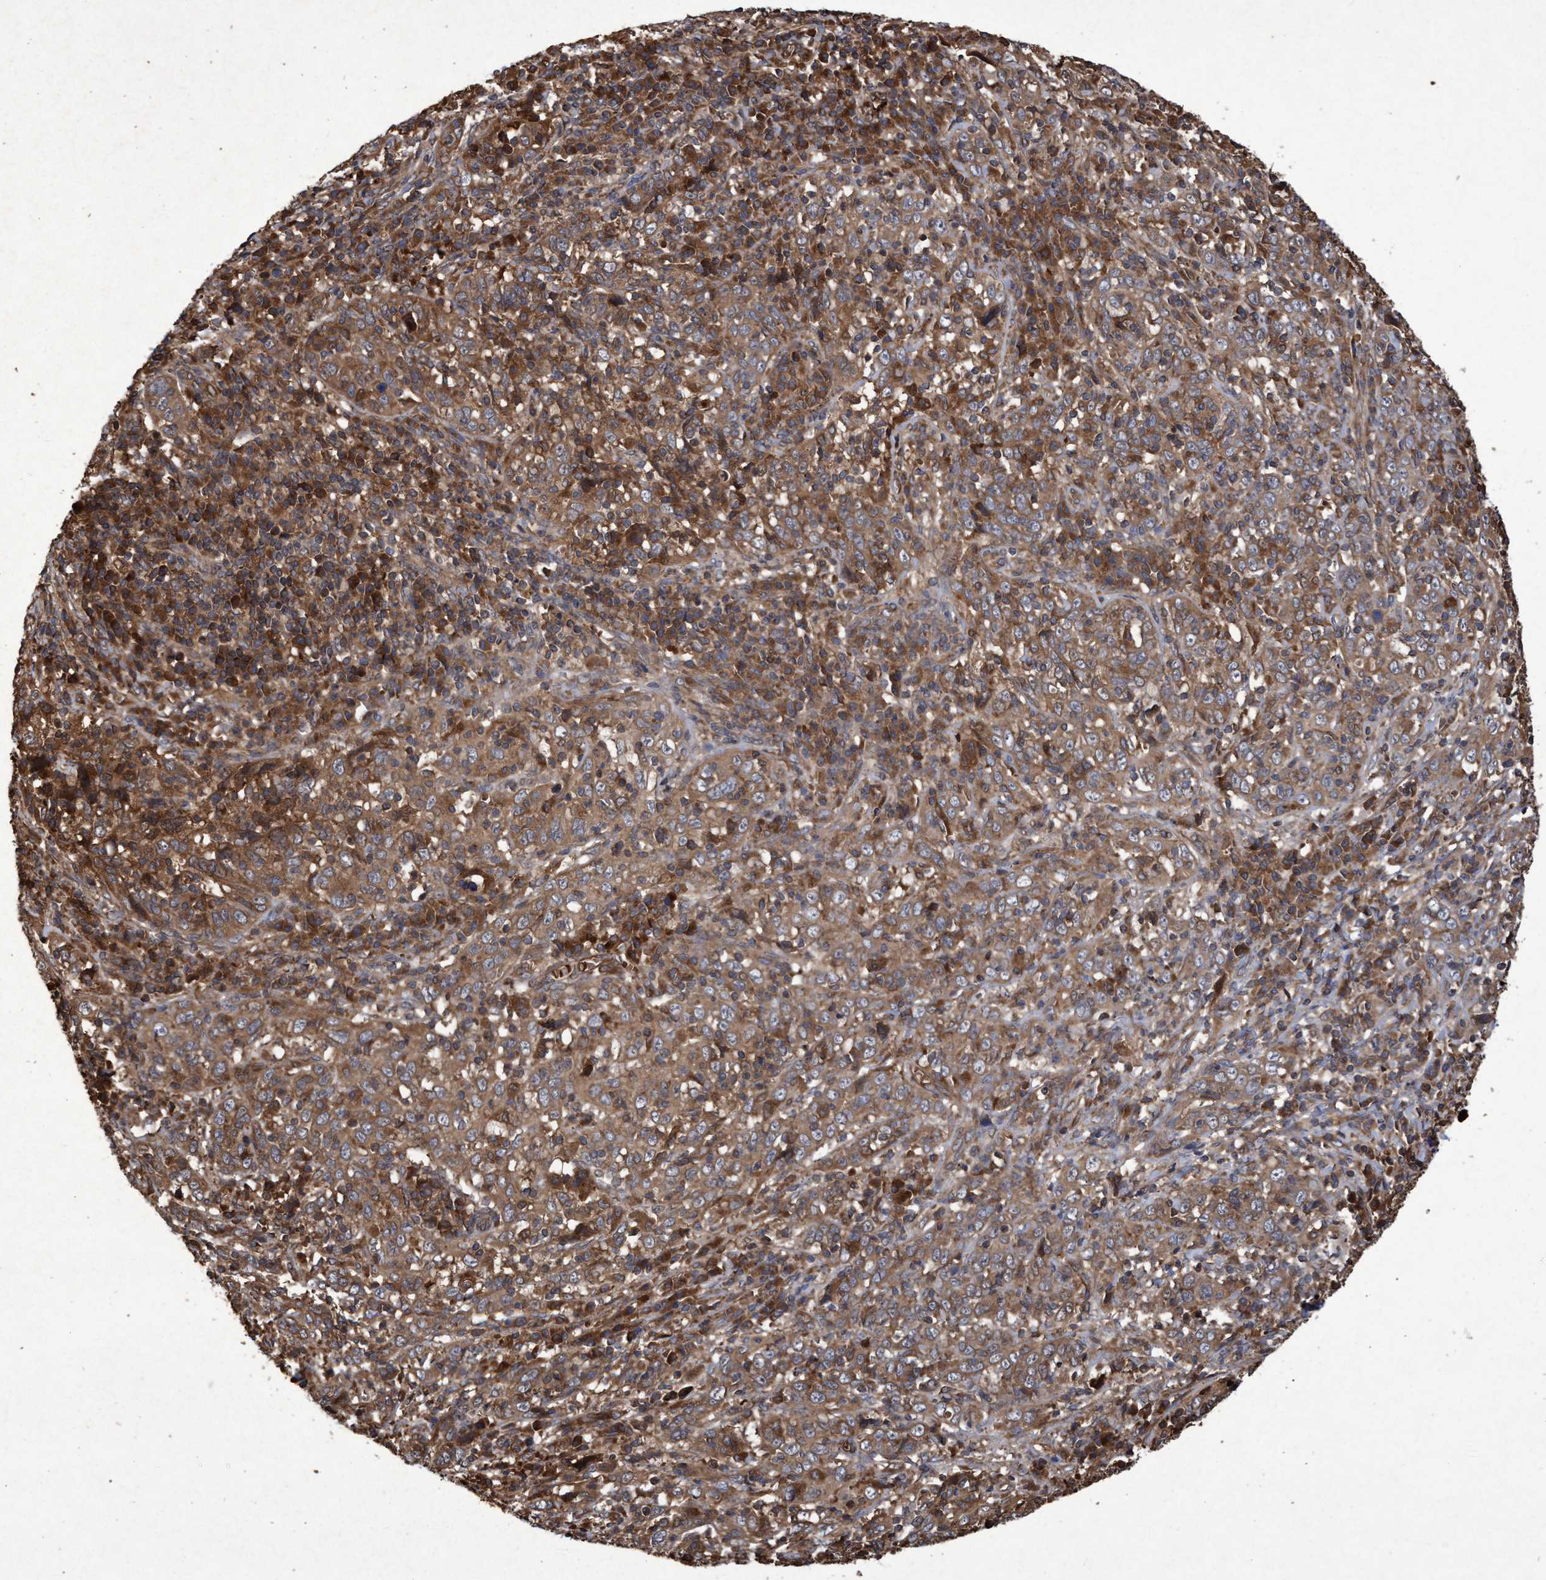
{"staining": {"intensity": "moderate", "quantity": ">75%", "location": "cytoplasmic/membranous"}, "tissue": "cervical cancer", "cell_type": "Tumor cells", "image_type": "cancer", "snomed": [{"axis": "morphology", "description": "Squamous cell carcinoma, NOS"}, {"axis": "topography", "description": "Cervix"}], "caption": "Immunohistochemical staining of human cervical squamous cell carcinoma demonstrates medium levels of moderate cytoplasmic/membranous staining in about >75% of tumor cells.", "gene": "CHMP6", "patient": {"sex": "female", "age": 46}}